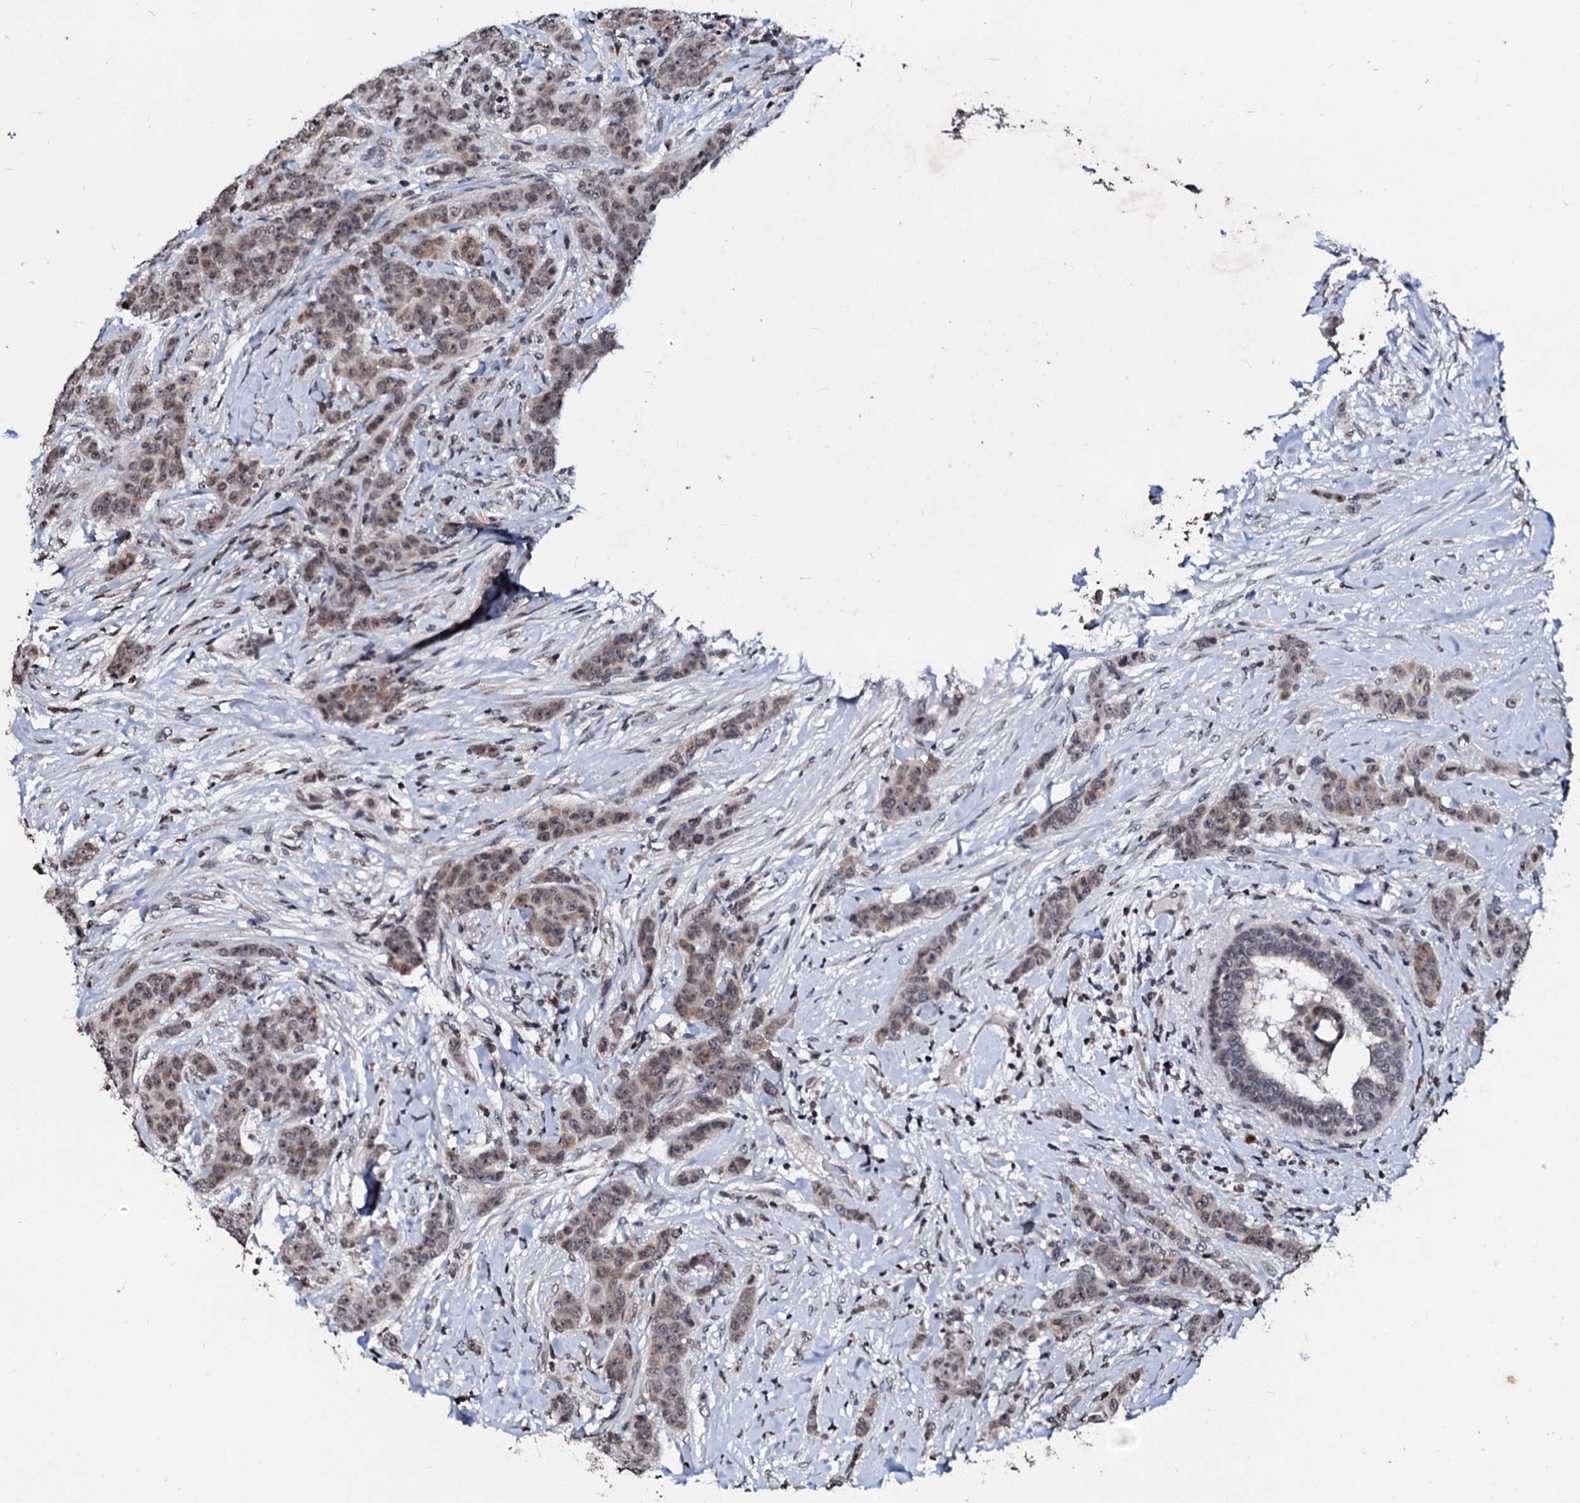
{"staining": {"intensity": "weak", "quantity": ">75%", "location": "cytoplasmic/membranous,nuclear"}, "tissue": "breast cancer", "cell_type": "Tumor cells", "image_type": "cancer", "snomed": [{"axis": "morphology", "description": "Duct carcinoma"}, {"axis": "topography", "description": "Breast"}], "caption": "Brown immunohistochemical staining in breast cancer (invasive ductal carcinoma) exhibits weak cytoplasmic/membranous and nuclear expression in approximately >75% of tumor cells.", "gene": "LSM11", "patient": {"sex": "female", "age": 40}}